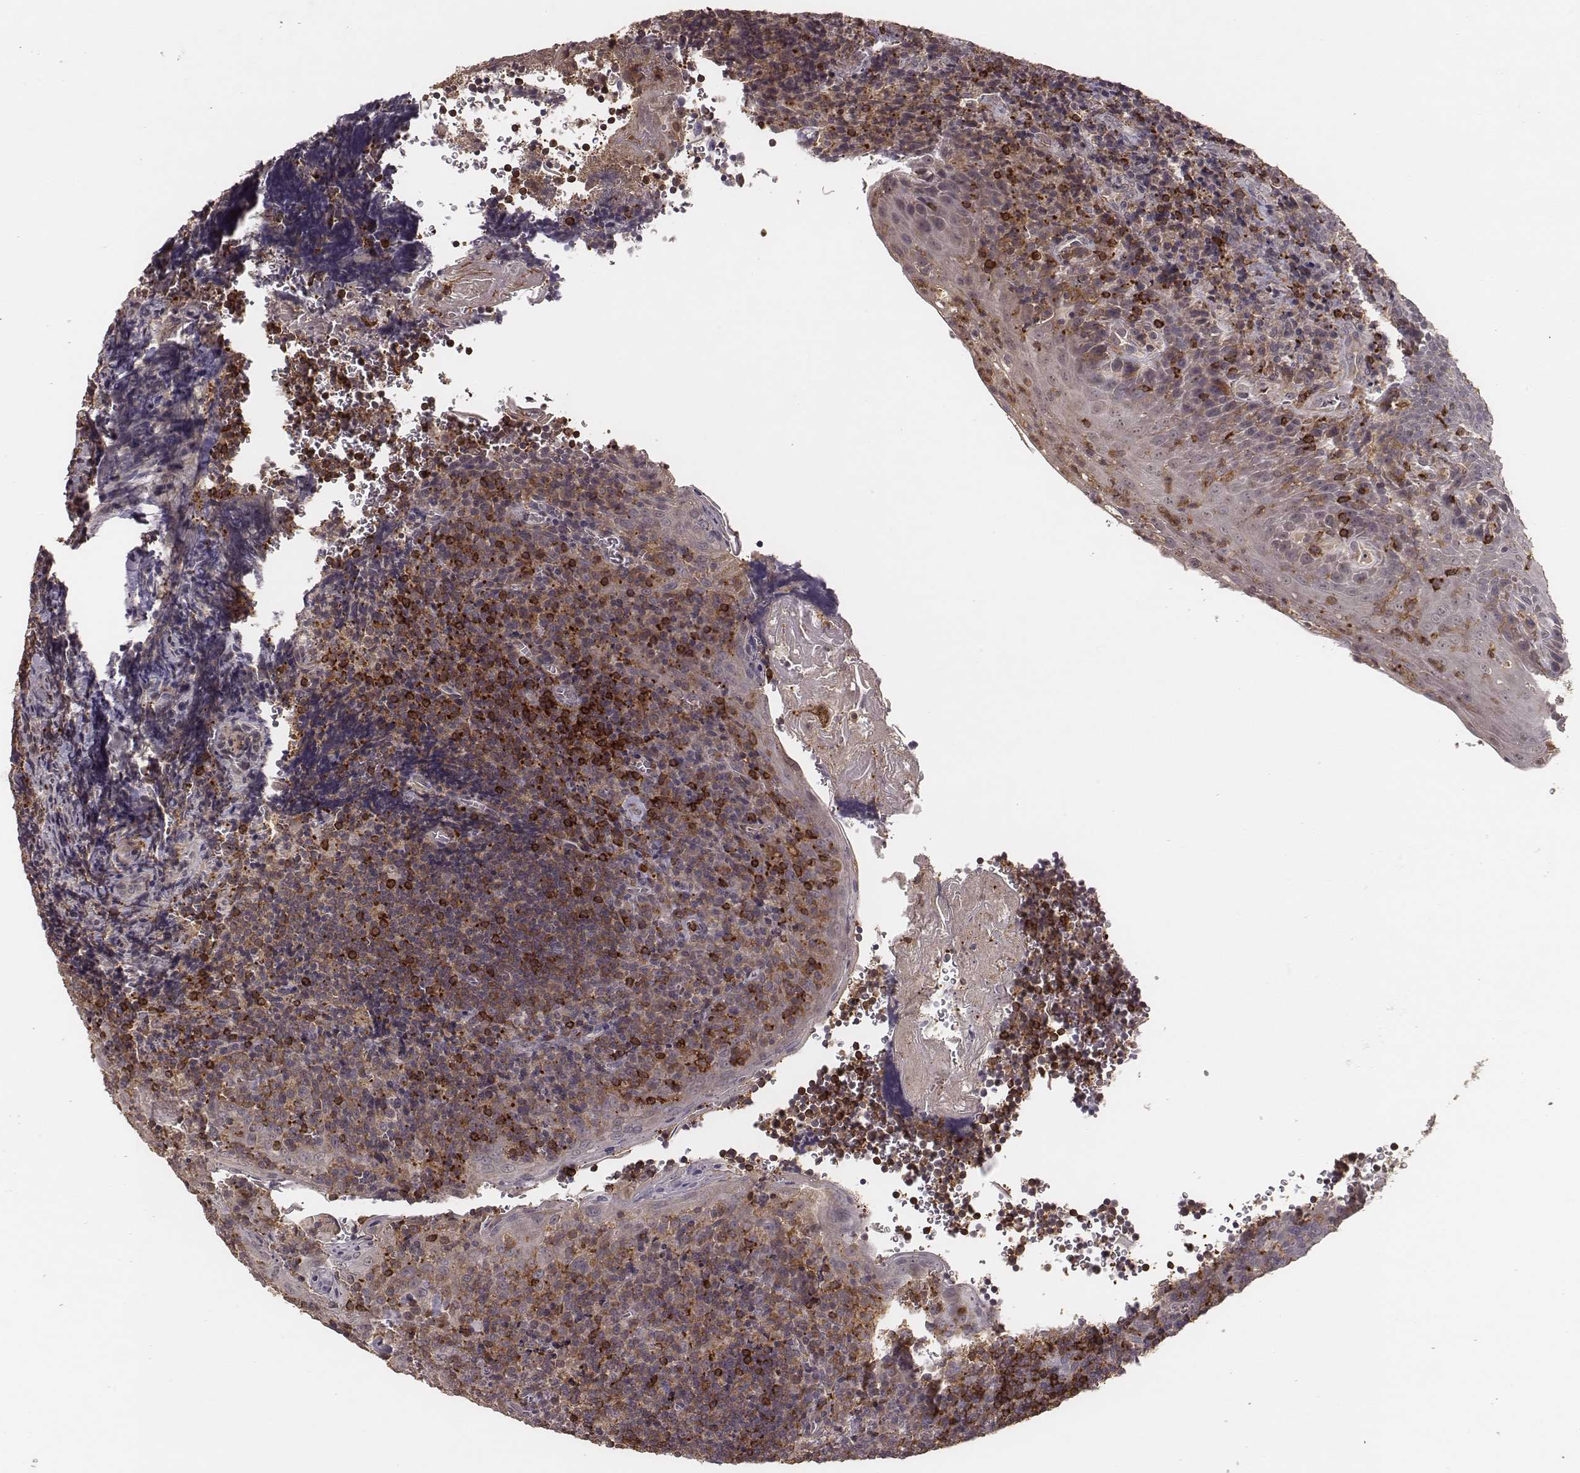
{"staining": {"intensity": "strong", "quantity": "25%-75%", "location": "cytoplasmic/membranous"}, "tissue": "tonsil", "cell_type": "Germinal center cells", "image_type": "normal", "snomed": [{"axis": "morphology", "description": "Normal tissue, NOS"}, {"axis": "morphology", "description": "Inflammation, NOS"}, {"axis": "topography", "description": "Tonsil"}], "caption": "A high-resolution histopathology image shows immunohistochemistry (IHC) staining of normal tonsil, which demonstrates strong cytoplasmic/membranous staining in approximately 25%-75% of germinal center cells.", "gene": "PILRA", "patient": {"sex": "female", "age": 31}}